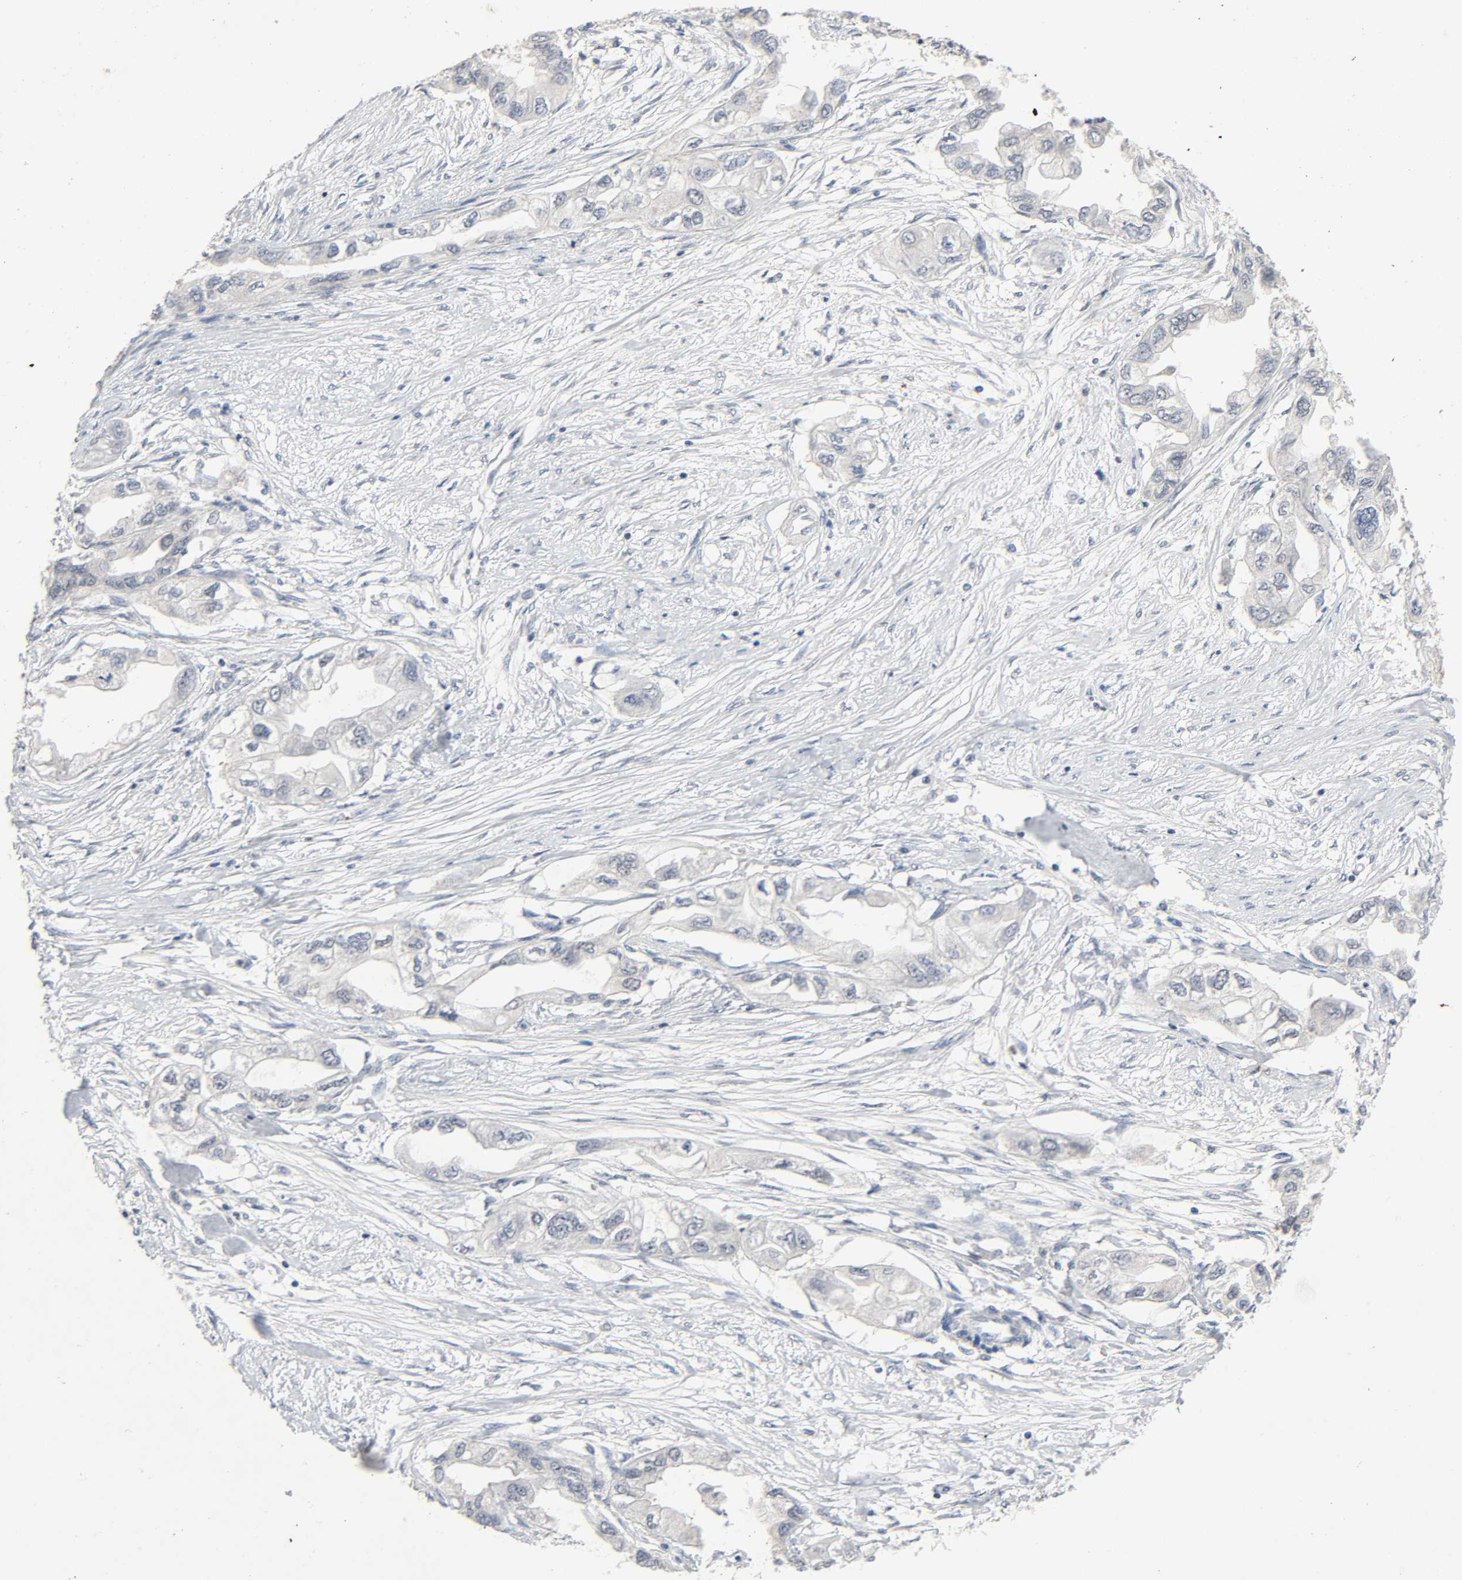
{"staining": {"intensity": "negative", "quantity": "none", "location": "none"}, "tissue": "endometrial cancer", "cell_type": "Tumor cells", "image_type": "cancer", "snomed": [{"axis": "morphology", "description": "Adenocarcinoma, NOS"}, {"axis": "topography", "description": "Endometrium"}], "caption": "High magnification brightfield microscopy of adenocarcinoma (endometrial) stained with DAB (brown) and counterstained with hematoxylin (blue): tumor cells show no significant expression. (DAB (3,3'-diaminobenzidine) immunohistochemistry (IHC) visualized using brightfield microscopy, high magnification).", "gene": "MAPKAPK5", "patient": {"sex": "female", "age": 67}}